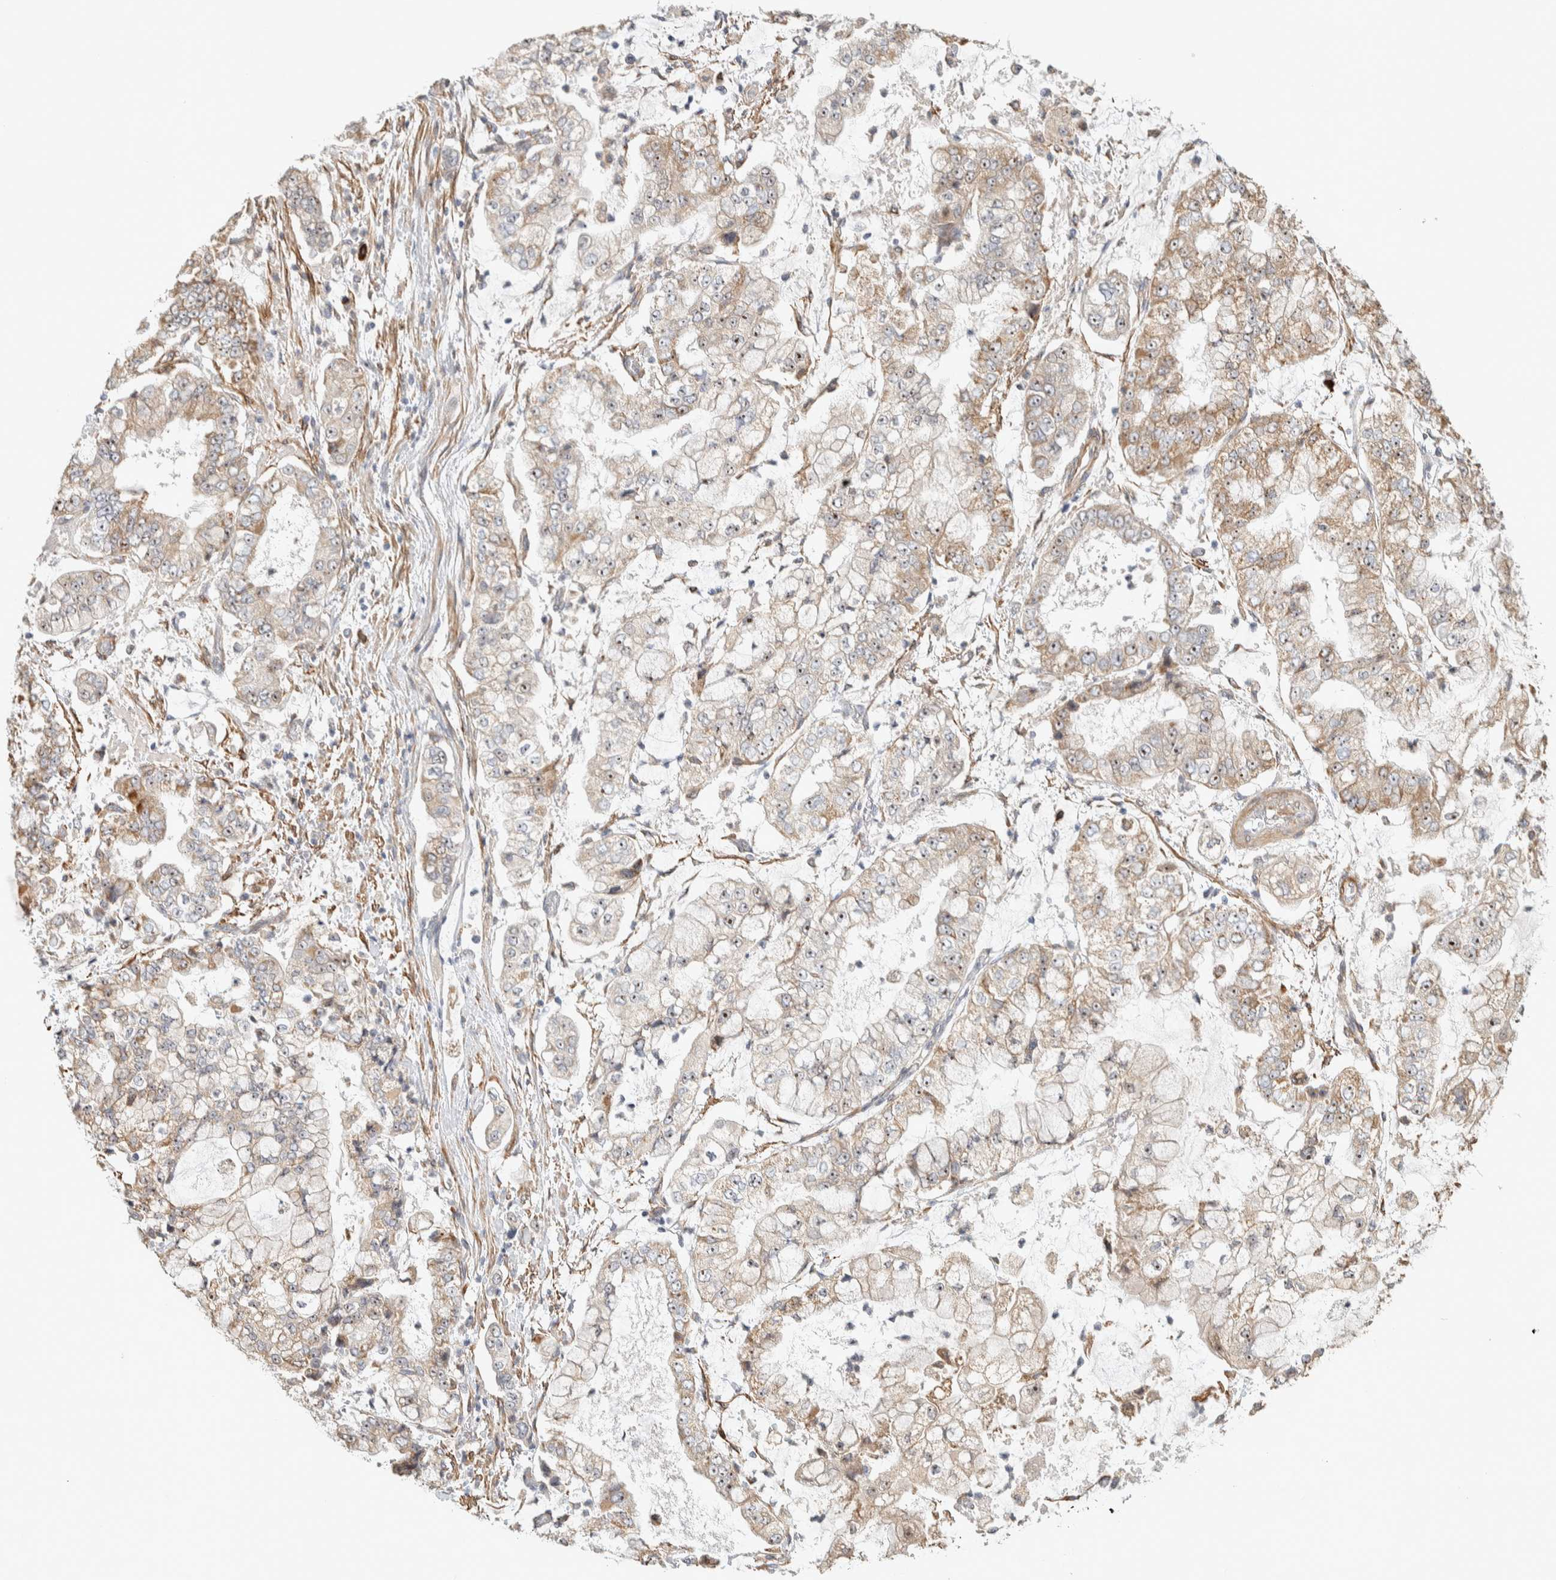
{"staining": {"intensity": "weak", "quantity": "25%-75%", "location": "cytoplasmic/membranous,nuclear"}, "tissue": "stomach cancer", "cell_type": "Tumor cells", "image_type": "cancer", "snomed": [{"axis": "morphology", "description": "Adenocarcinoma, NOS"}, {"axis": "topography", "description": "Stomach"}], "caption": "Stomach cancer (adenocarcinoma) stained for a protein reveals weak cytoplasmic/membranous and nuclear positivity in tumor cells.", "gene": "KLHL40", "patient": {"sex": "male", "age": 76}}